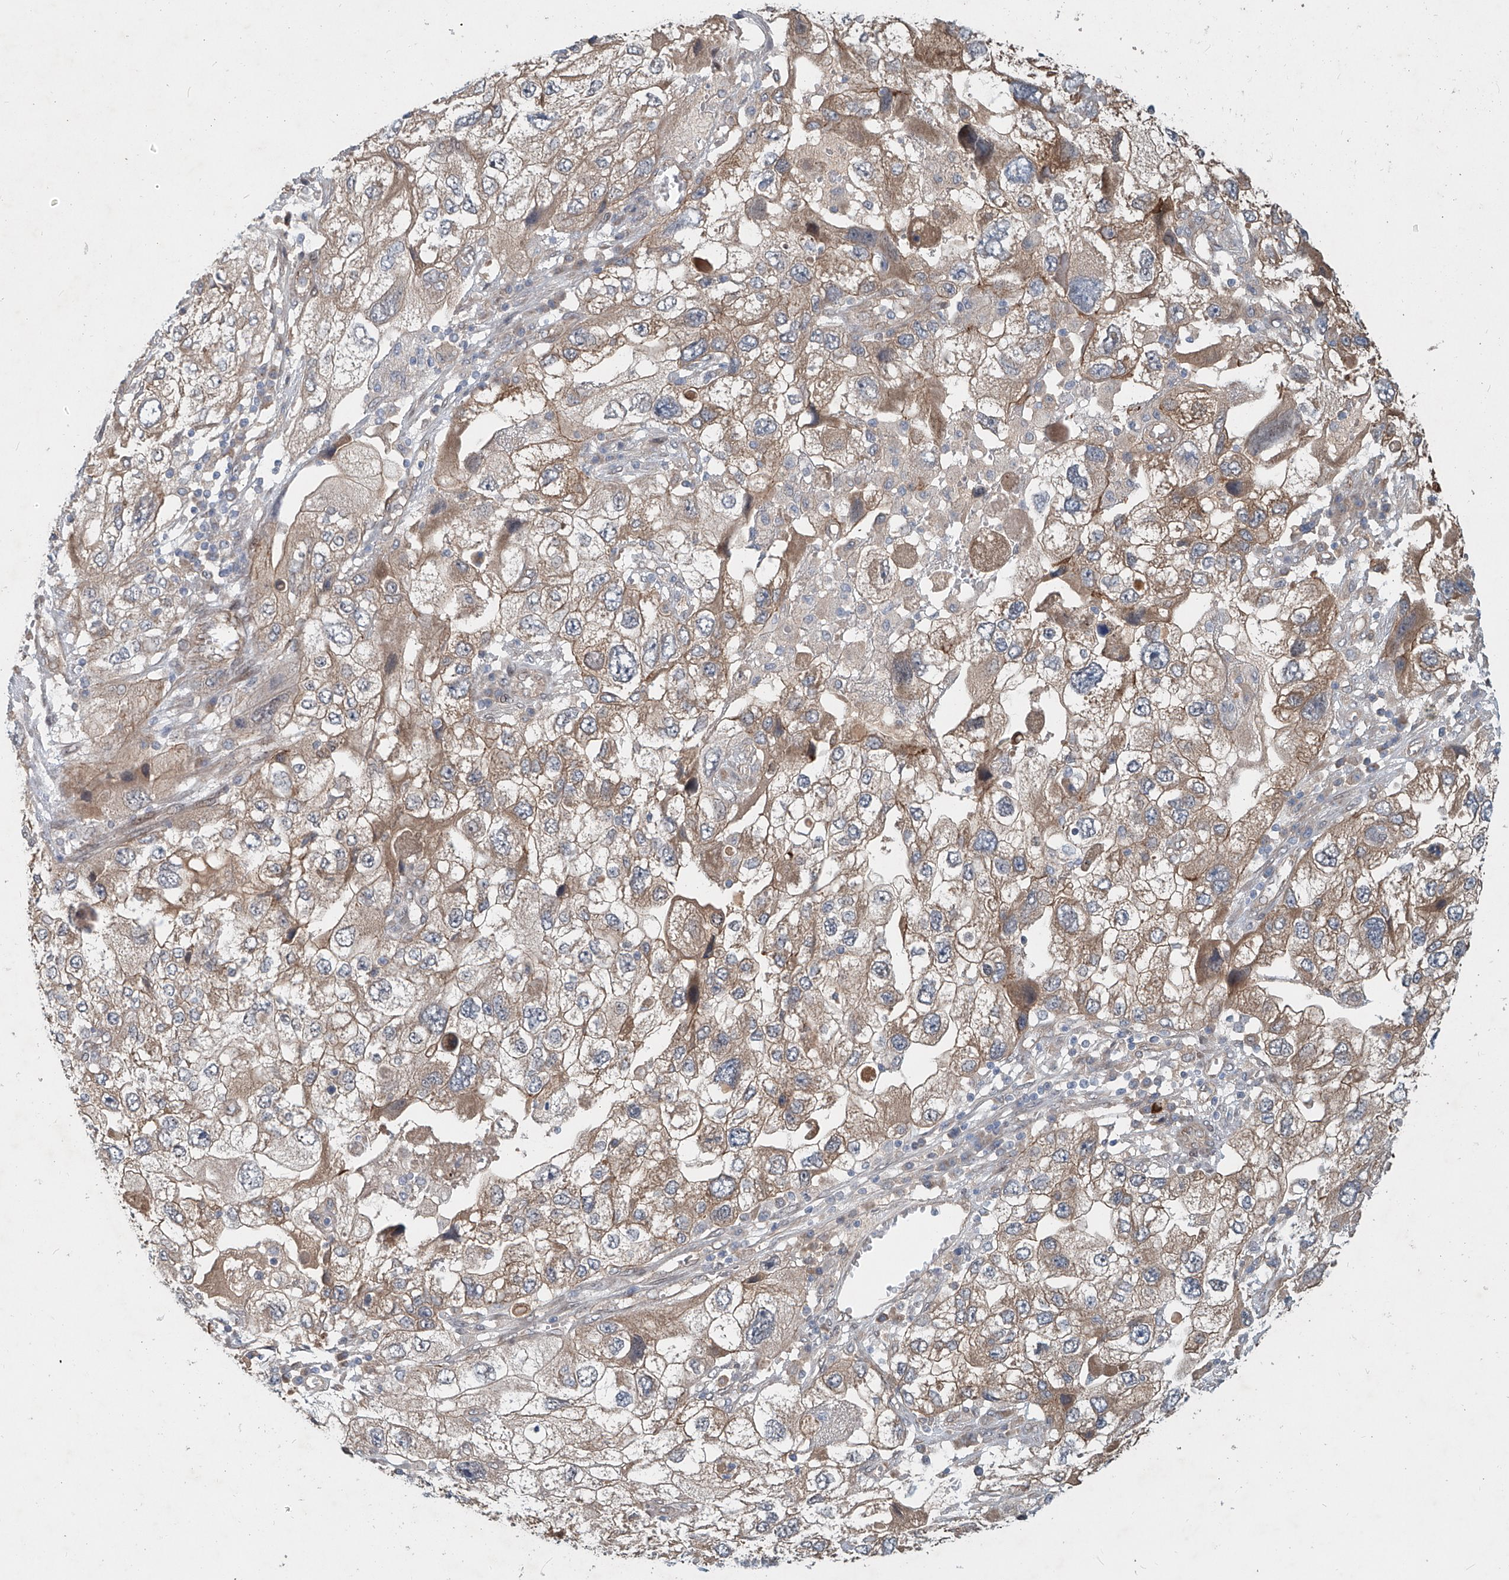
{"staining": {"intensity": "weak", "quantity": "25%-75%", "location": "cytoplasmic/membranous"}, "tissue": "endometrial cancer", "cell_type": "Tumor cells", "image_type": "cancer", "snomed": [{"axis": "morphology", "description": "Adenocarcinoma, NOS"}, {"axis": "topography", "description": "Endometrium"}], "caption": "Immunohistochemical staining of human endometrial cancer demonstrates weak cytoplasmic/membranous protein expression in about 25%-75% of tumor cells. Immunohistochemistry (ihc) stains the protein of interest in brown and the nuclei are stained blue.", "gene": "SASH1", "patient": {"sex": "female", "age": 49}}